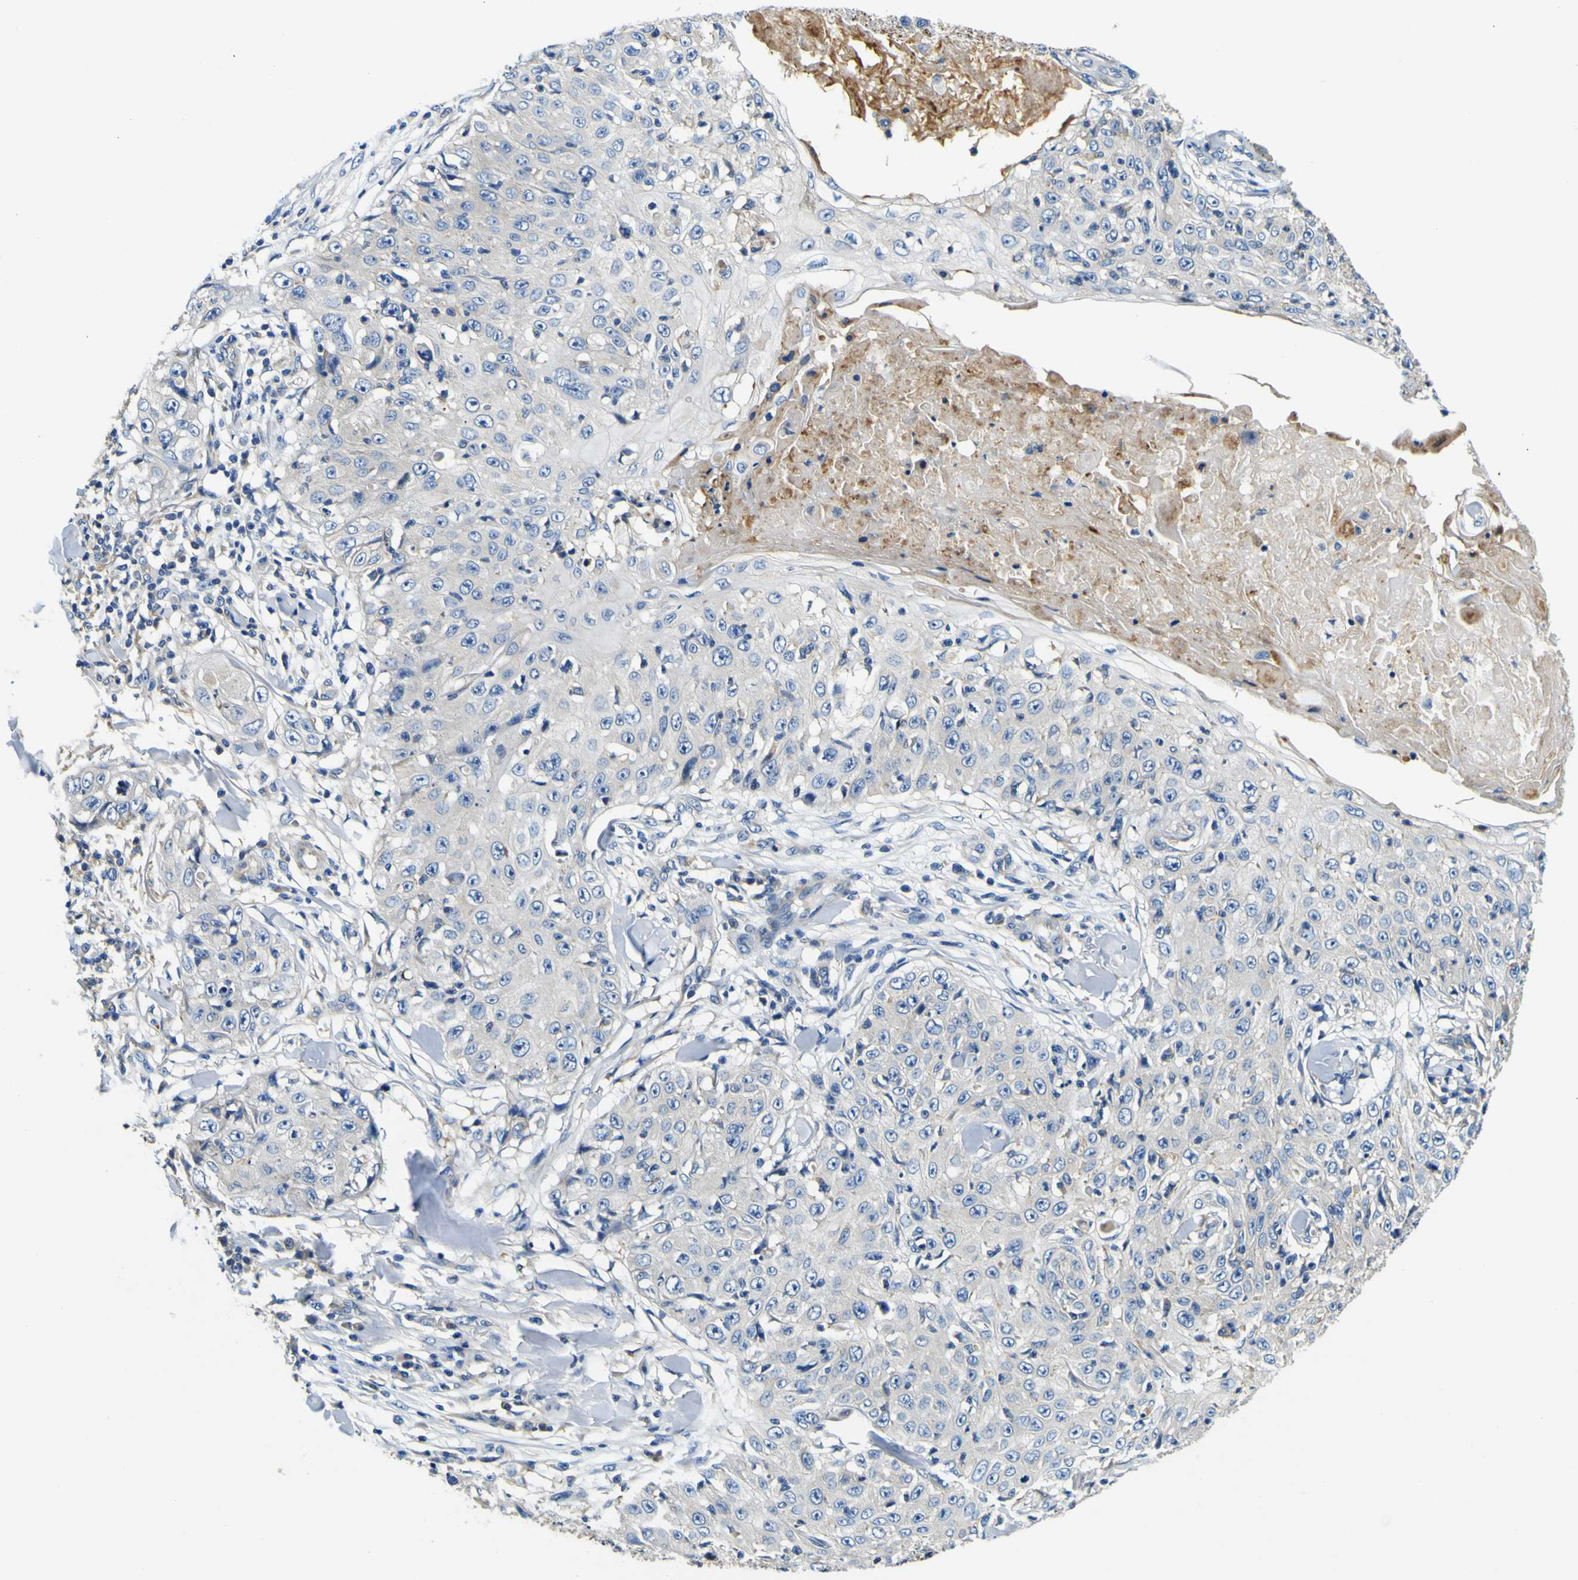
{"staining": {"intensity": "negative", "quantity": "none", "location": "none"}, "tissue": "skin cancer", "cell_type": "Tumor cells", "image_type": "cancer", "snomed": [{"axis": "morphology", "description": "Squamous cell carcinoma, NOS"}, {"axis": "topography", "description": "Skin"}], "caption": "Immunohistochemistry of human skin cancer (squamous cell carcinoma) demonstrates no positivity in tumor cells. (DAB (3,3'-diaminobenzidine) immunohistochemistry with hematoxylin counter stain).", "gene": "CLSTN1", "patient": {"sex": "male", "age": 86}}